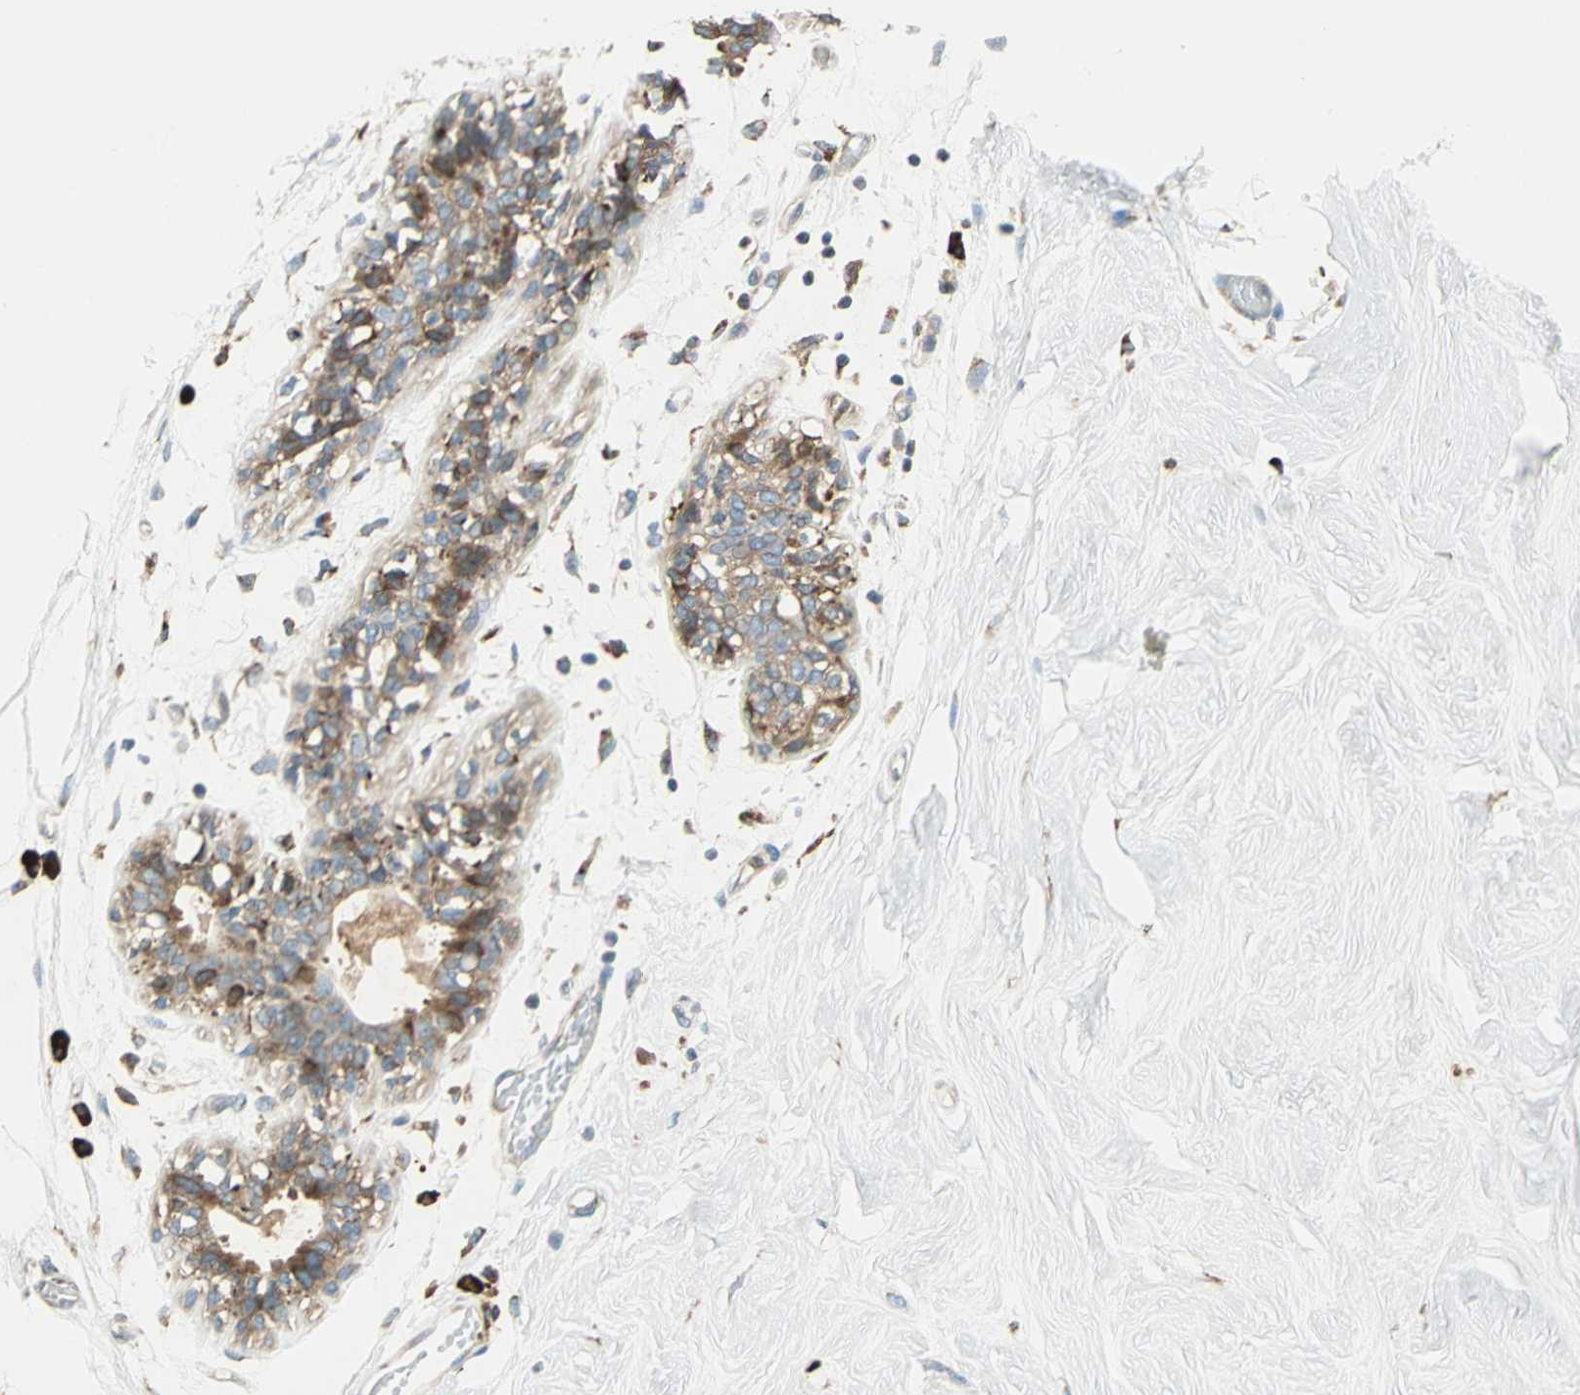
{"staining": {"intensity": "weak", "quantity": "<25%", "location": "cytoplasmic/membranous"}, "tissue": "breast", "cell_type": "Adipocytes", "image_type": "normal", "snomed": [{"axis": "morphology", "description": "Normal tissue, NOS"}, {"axis": "topography", "description": "Breast"}, {"axis": "topography", "description": "Soft tissue"}], "caption": "High power microscopy image of an IHC photomicrograph of unremarkable breast, revealing no significant staining in adipocytes.", "gene": "PDIA4", "patient": {"sex": "female", "age": 25}}